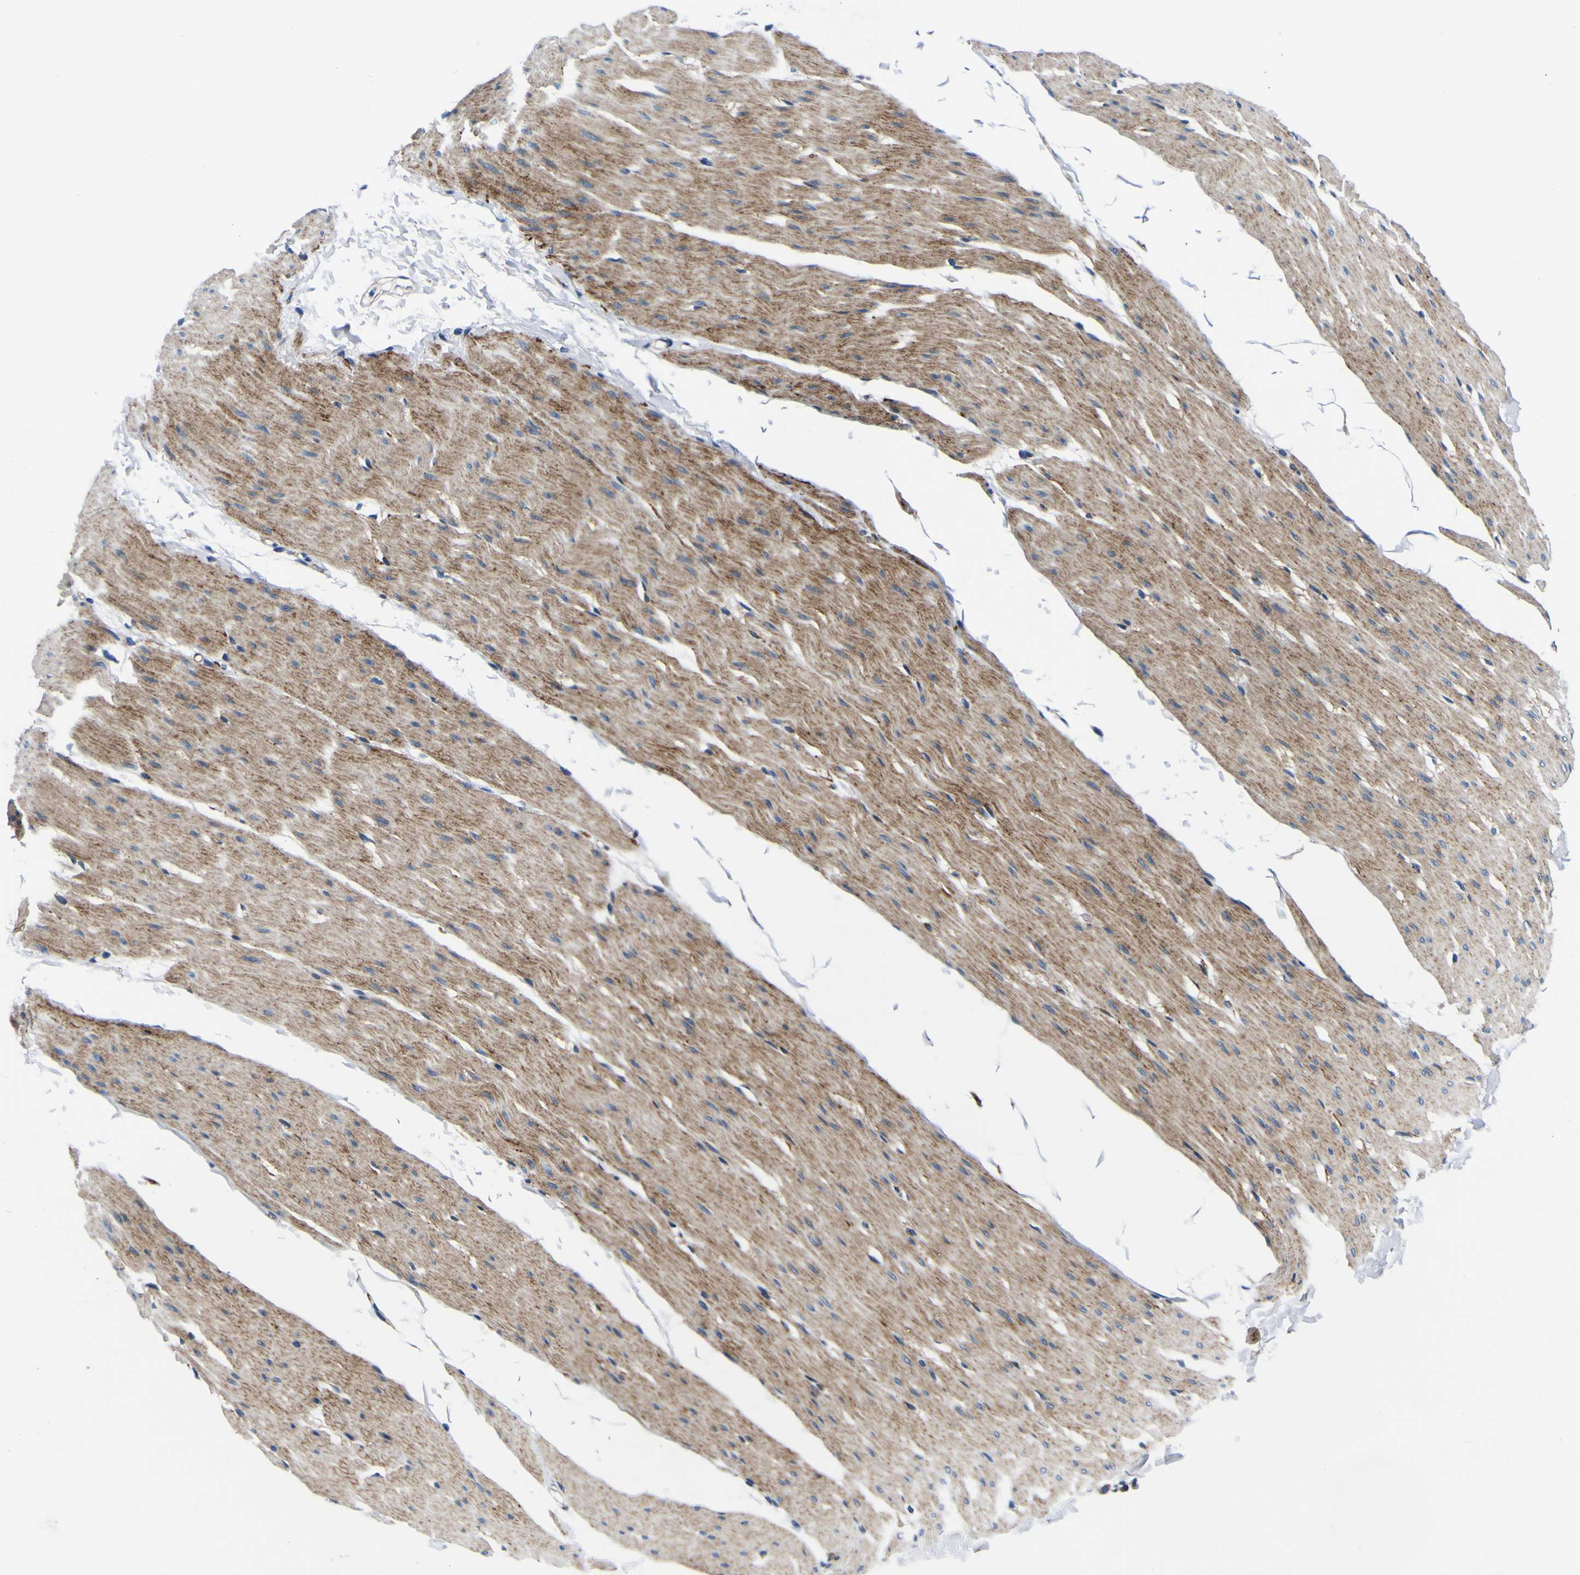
{"staining": {"intensity": "moderate", "quantity": ">75%", "location": "cytoplasmic/membranous"}, "tissue": "smooth muscle", "cell_type": "Smooth muscle cells", "image_type": "normal", "snomed": [{"axis": "morphology", "description": "Normal tissue, NOS"}, {"axis": "topography", "description": "Smooth muscle"}, {"axis": "topography", "description": "Colon"}], "caption": "IHC histopathology image of normal human smooth muscle stained for a protein (brown), which displays medium levels of moderate cytoplasmic/membranous staining in approximately >75% of smooth muscle cells.", "gene": "AGAP3", "patient": {"sex": "male", "age": 67}}